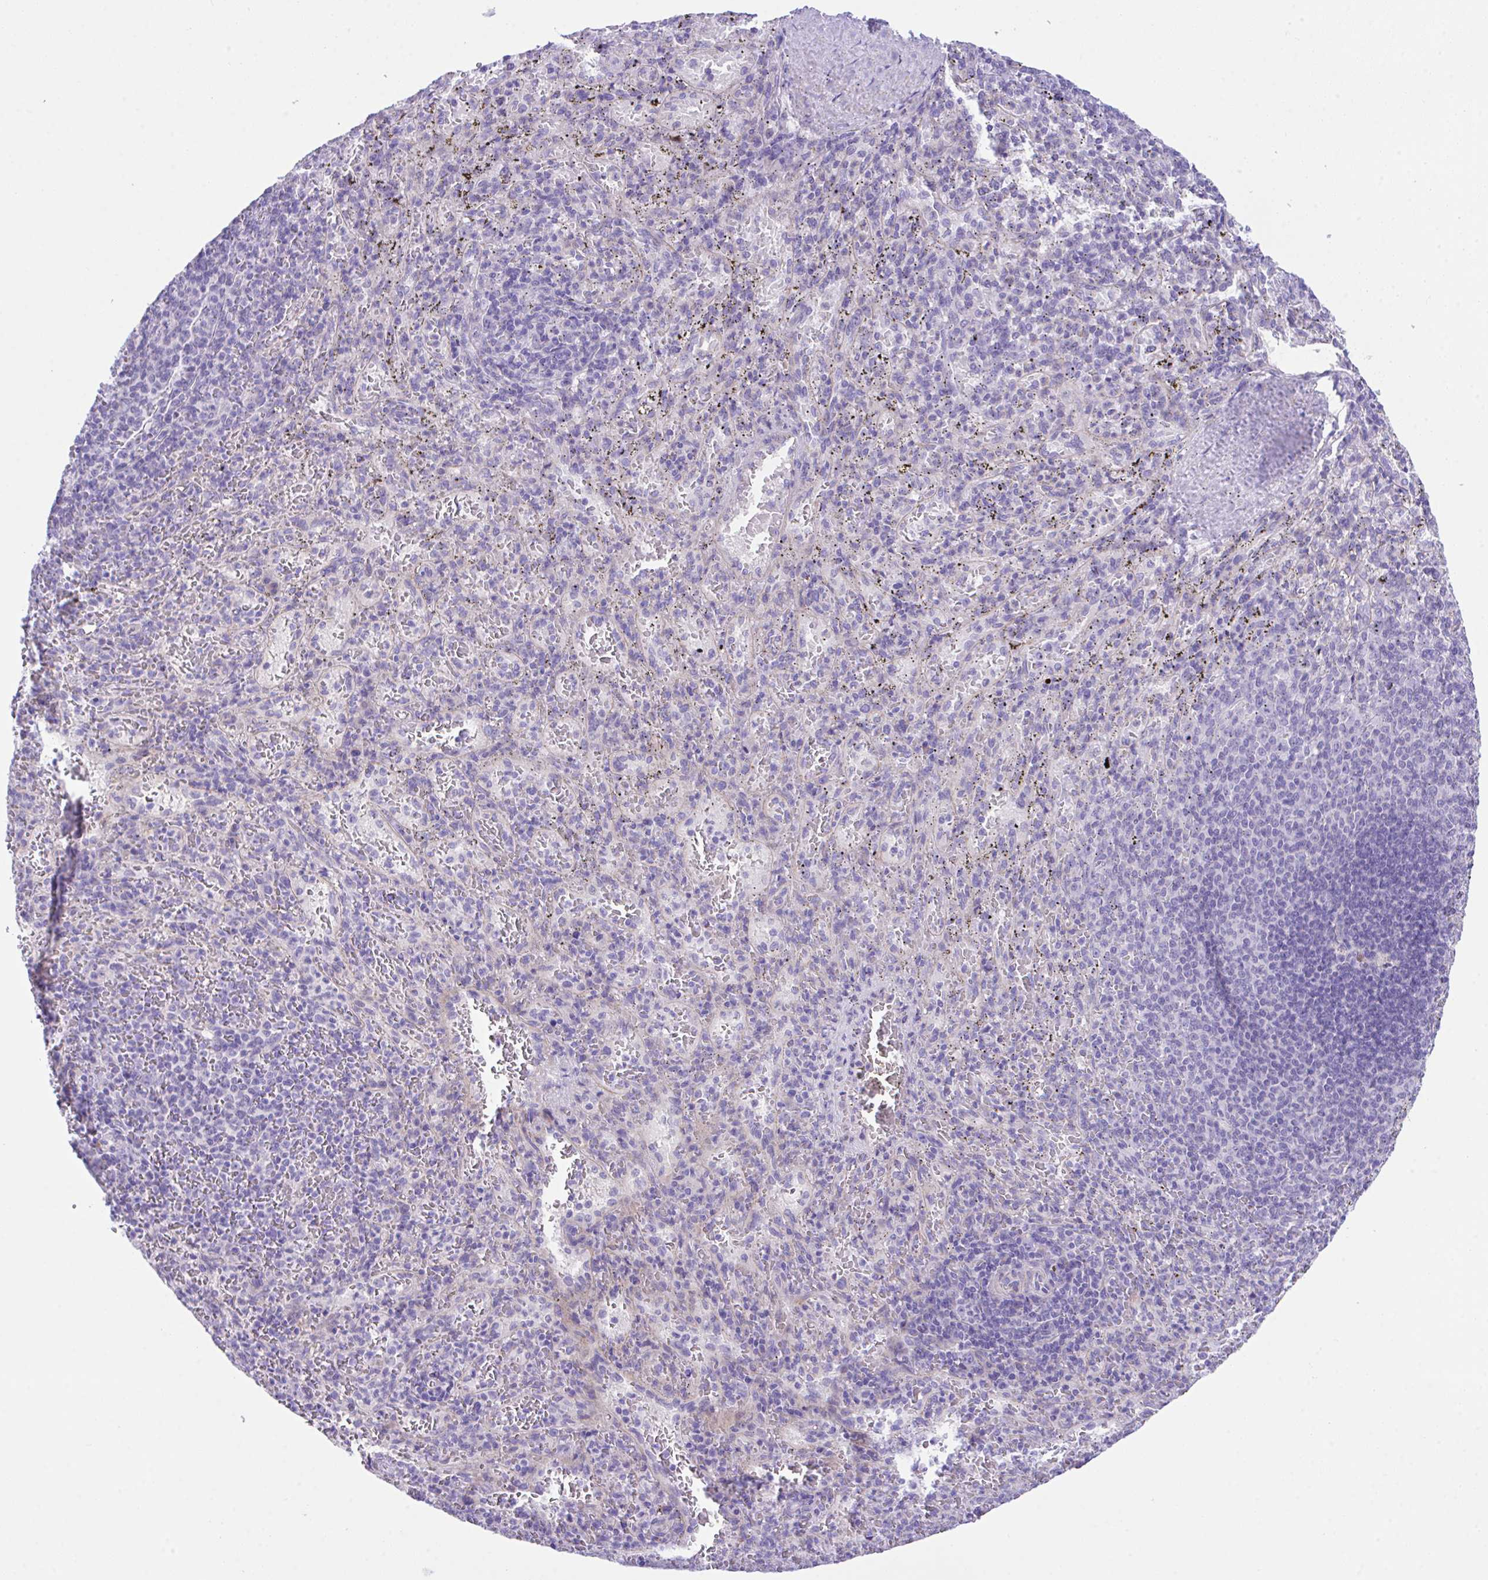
{"staining": {"intensity": "negative", "quantity": "none", "location": "none"}, "tissue": "spleen", "cell_type": "Cells in red pulp", "image_type": "normal", "snomed": [{"axis": "morphology", "description": "Normal tissue, NOS"}, {"axis": "topography", "description": "Spleen"}], "caption": "High power microscopy image of an immunohistochemistry photomicrograph of unremarkable spleen, revealing no significant staining in cells in red pulp. (DAB immunohistochemistry, high magnification).", "gene": "SLC16A6", "patient": {"sex": "male", "age": 57}}